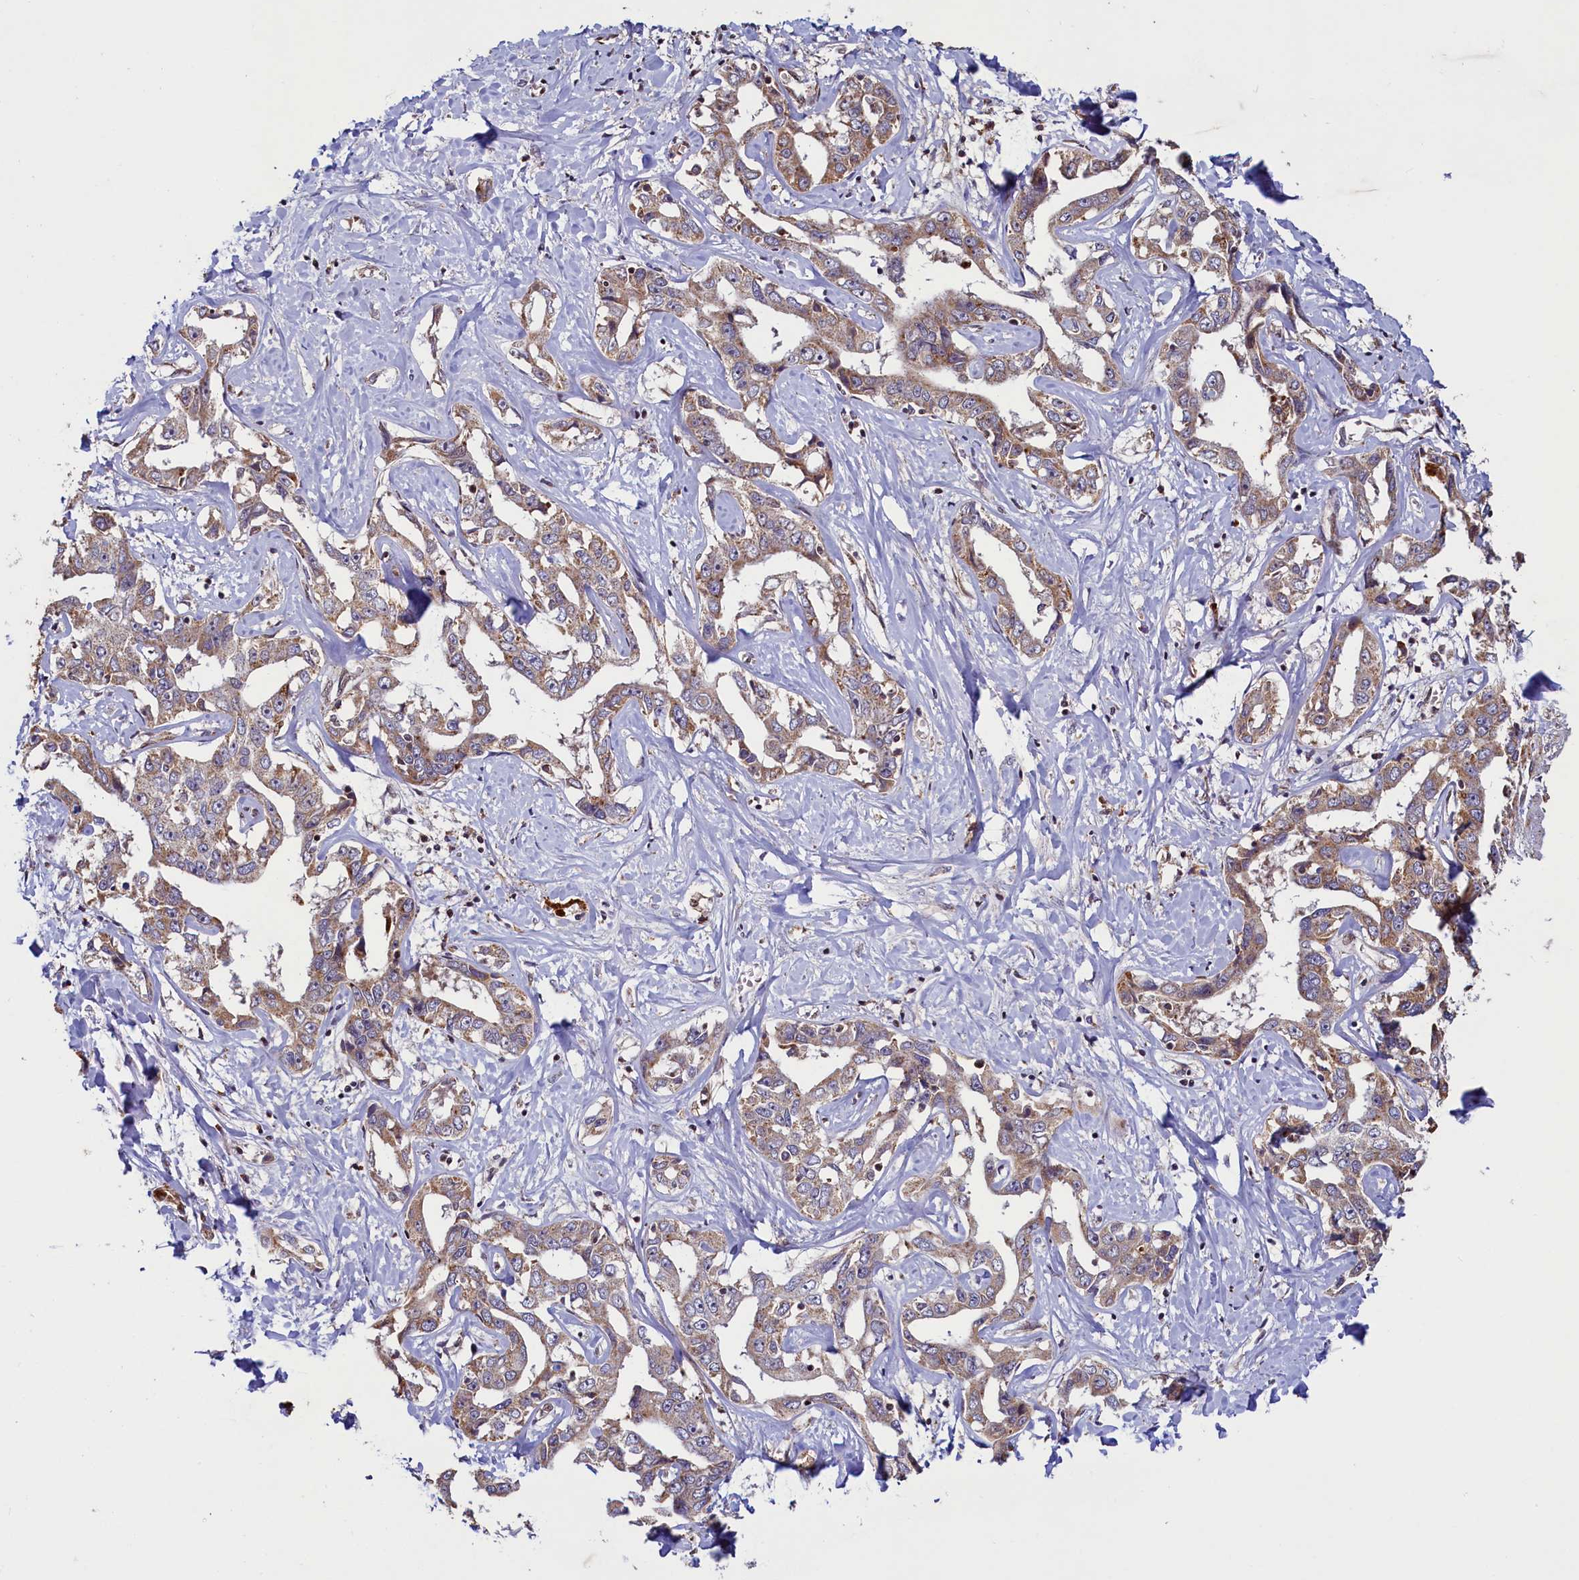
{"staining": {"intensity": "weak", "quantity": ">75%", "location": "cytoplasmic/membranous"}, "tissue": "liver cancer", "cell_type": "Tumor cells", "image_type": "cancer", "snomed": [{"axis": "morphology", "description": "Cholangiocarcinoma"}, {"axis": "topography", "description": "Liver"}], "caption": "Liver cancer was stained to show a protein in brown. There is low levels of weak cytoplasmic/membranous staining in approximately >75% of tumor cells.", "gene": "ZNF577", "patient": {"sex": "male", "age": 59}}